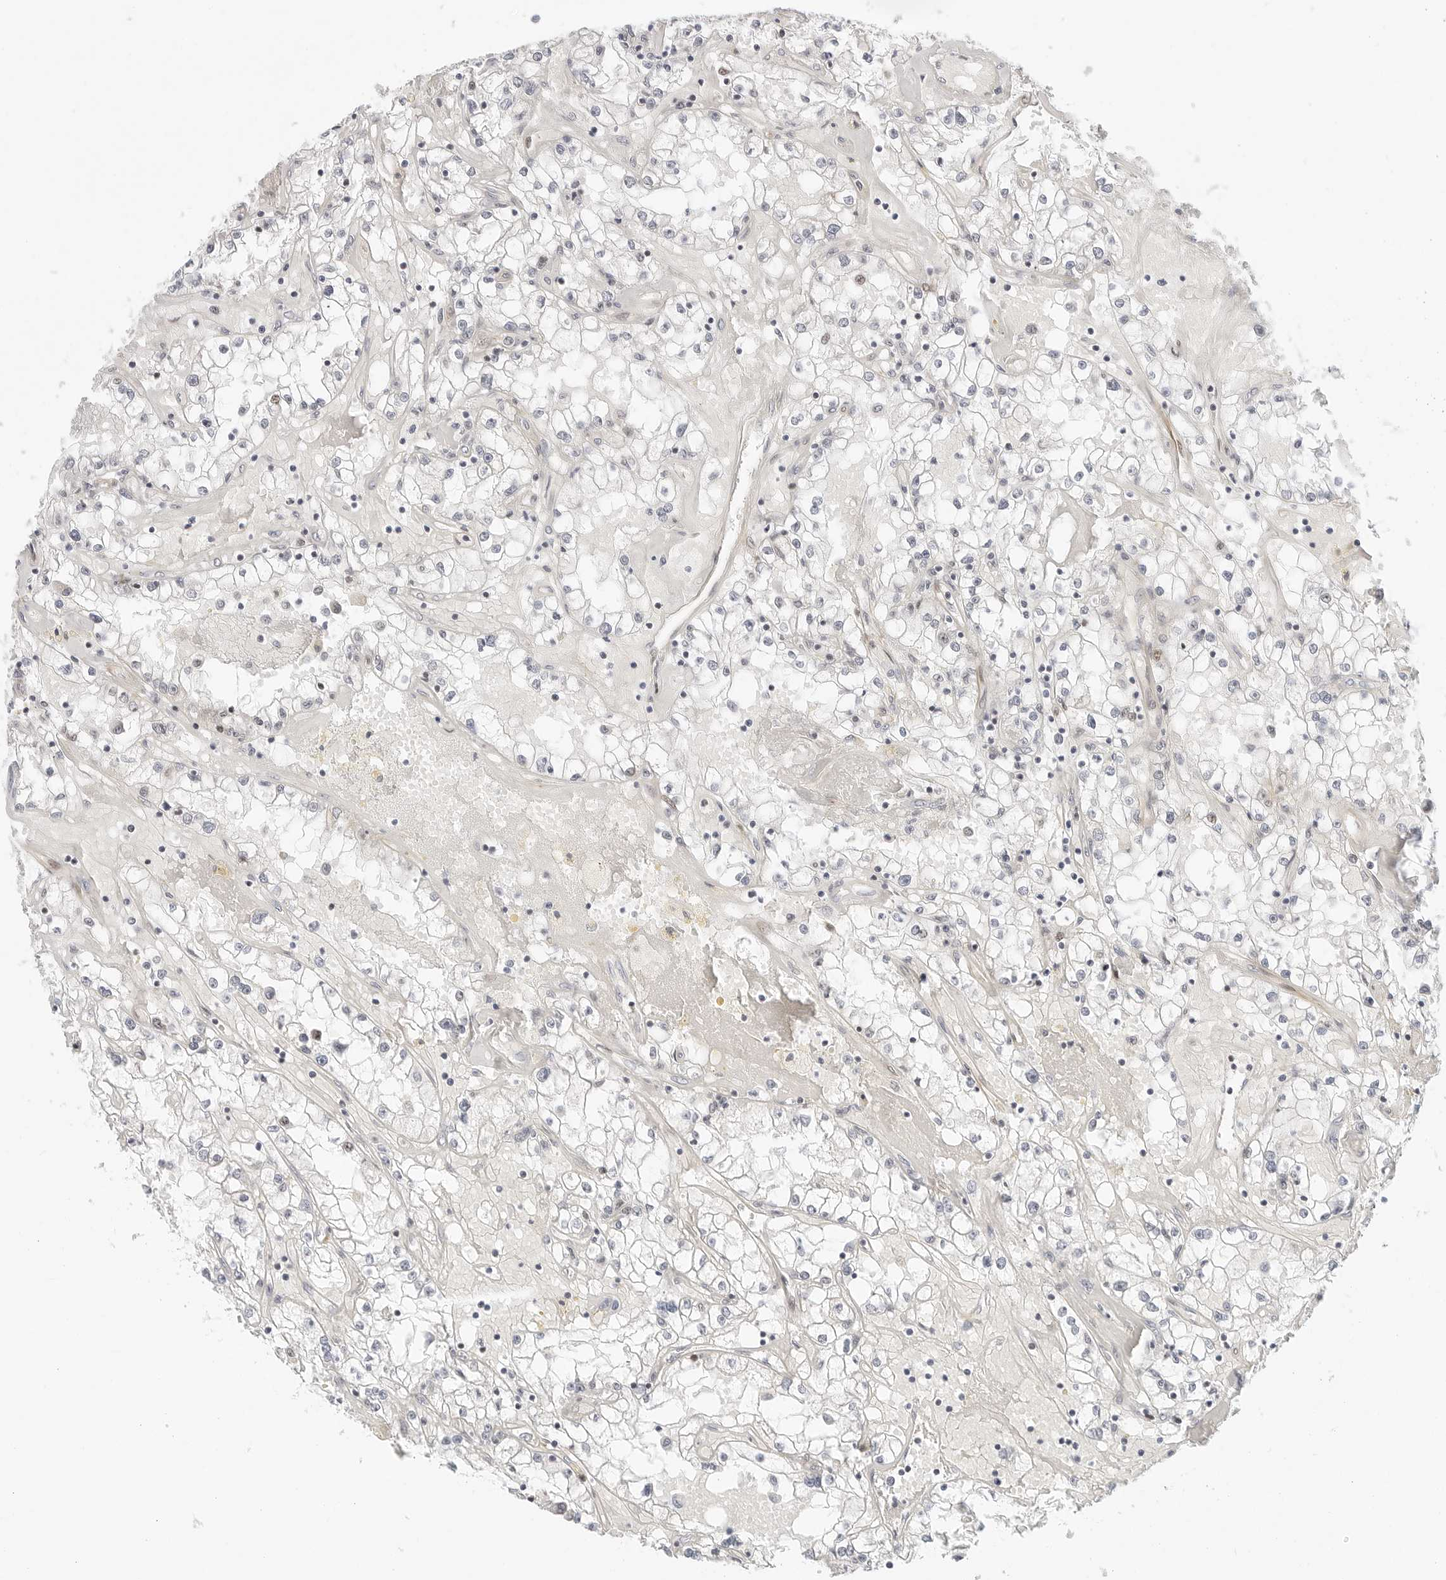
{"staining": {"intensity": "negative", "quantity": "none", "location": "none"}, "tissue": "renal cancer", "cell_type": "Tumor cells", "image_type": "cancer", "snomed": [{"axis": "morphology", "description": "Adenocarcinoma, NOS"}, {"axis": "topography", "description": "Kidney"}], "caption": "DAB (3,3'-diaminobenzidine) immunohistochemical staining of human renal cancer (adenocarcinoma) reveals no significant staining in tumor cells.", "gene": "ZNF613", "patient": {"sex": "male", "age": 56}}